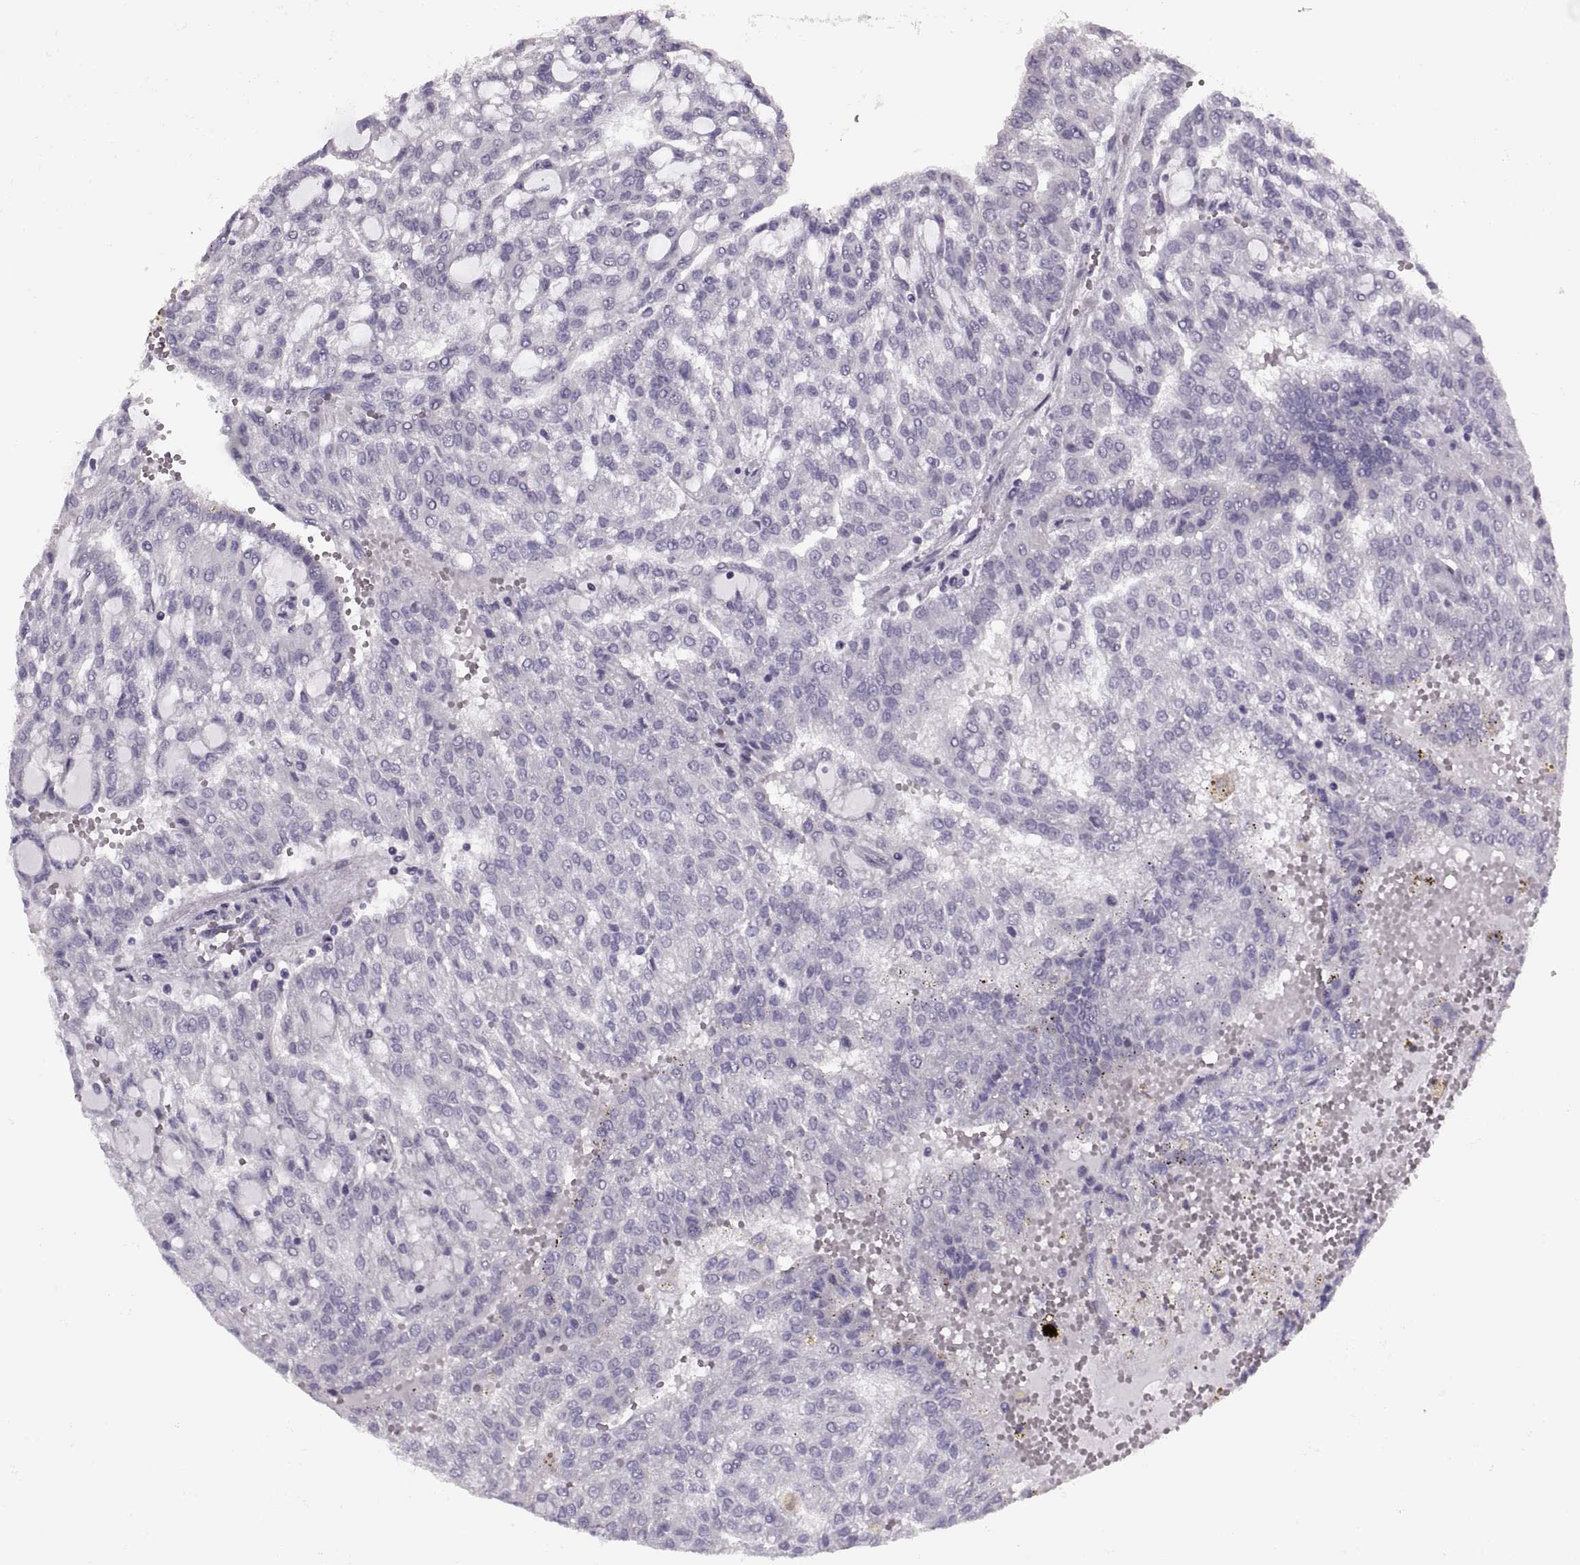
{"staining": {"intensity": "negative", "quantity": "none", "location": "none"}, "tissue": "renal cancer", "cell_type": "Tumor cells", "image_type": "cancer", "snomed": [{"axis": "morphology", "description": "Adenocarcinoma, NOS"}, {"axis": "topography", "description": "Kidney"}], "caption": "Immunohistochemical staining of human renal cancer (adenocarcinoma) demonstrates no significant staining in tumor cells. (IHC, brightfield microscopy, high magnification).", "gene": "PRSS54", "patient": {"sex": "male", "age": 63}}